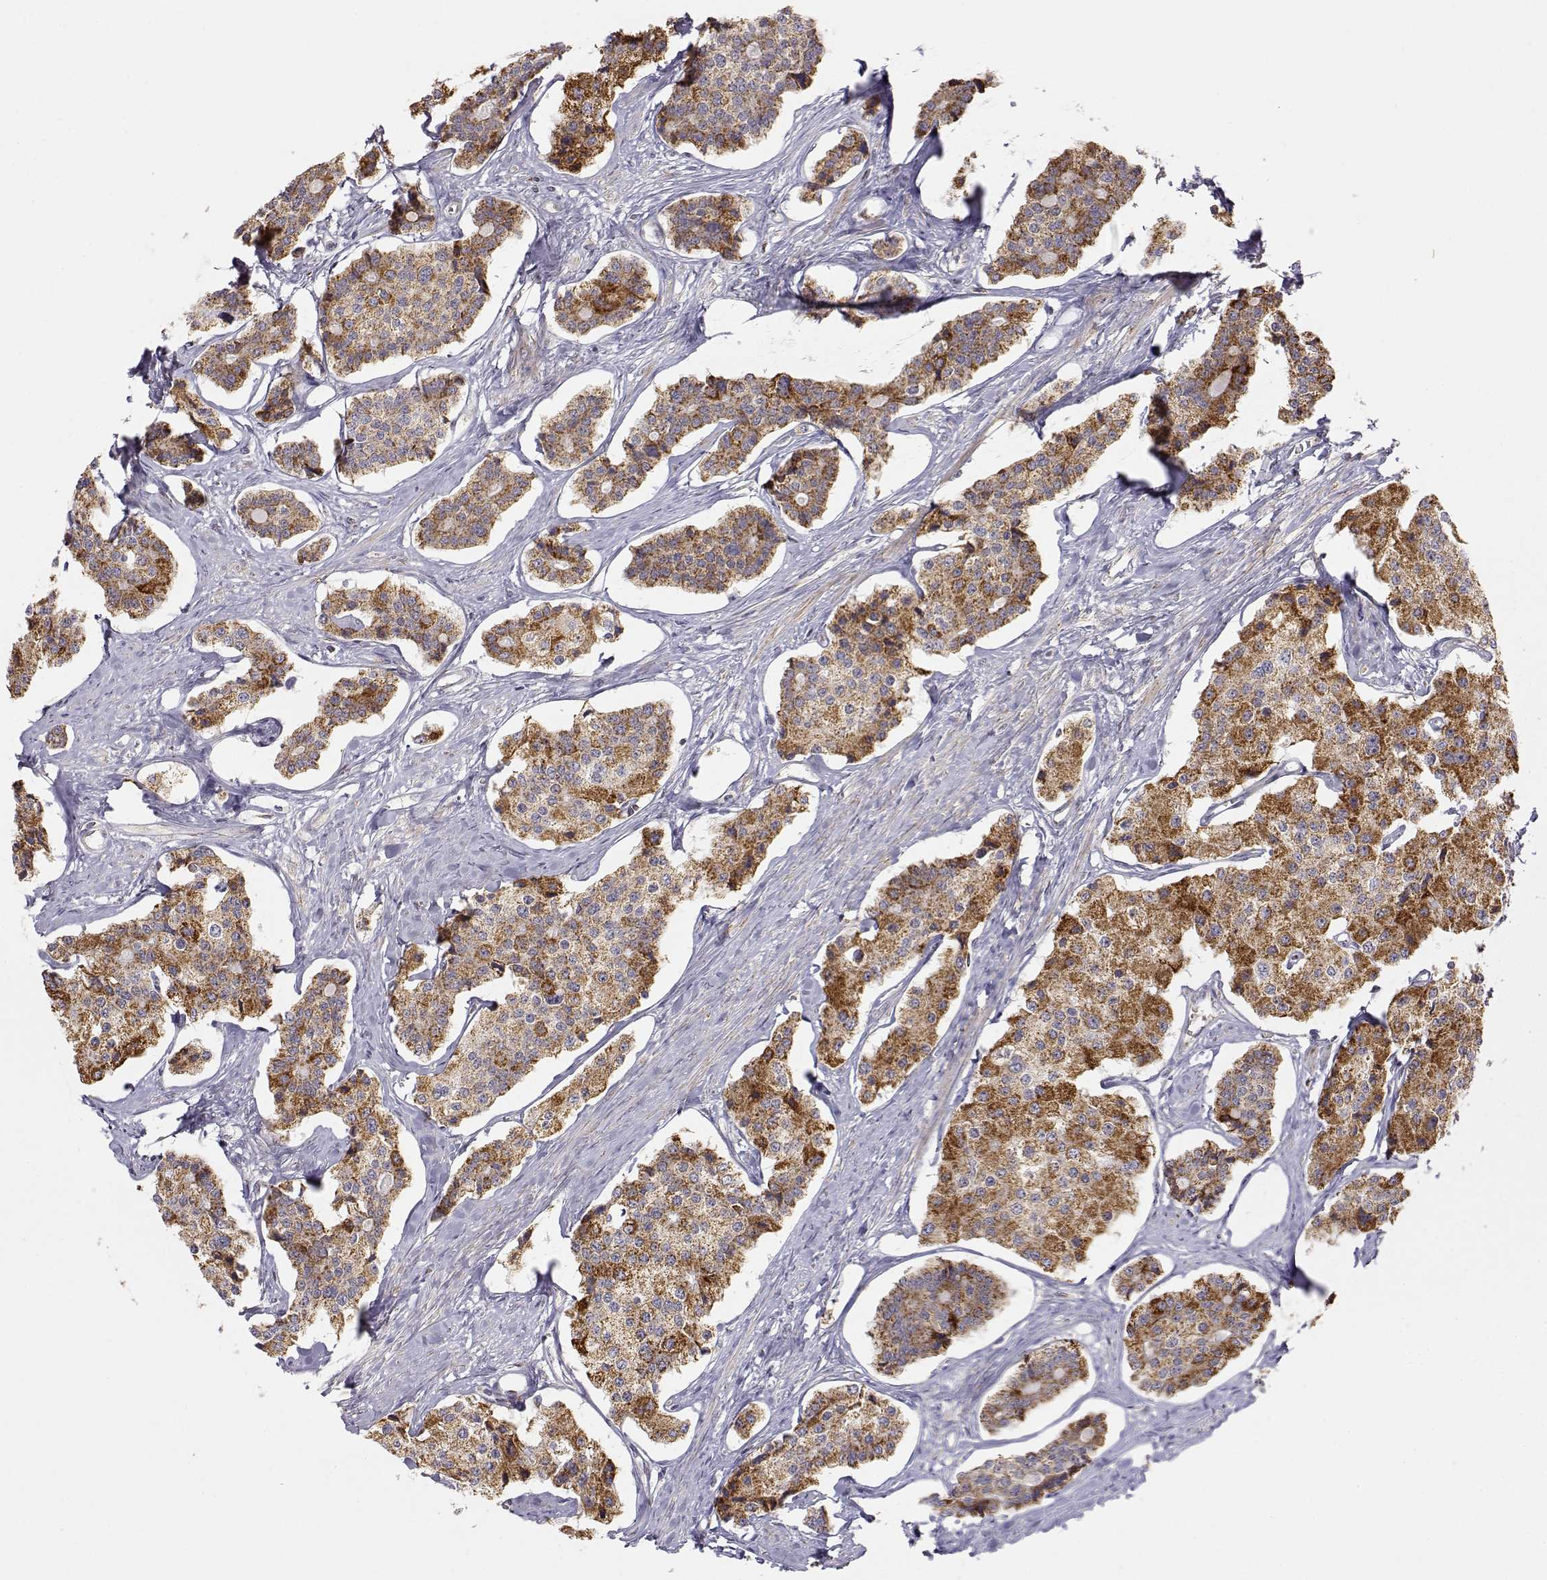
{"staining": {"intensity": "strong", "quantity": ">75%", "location": "cytoplasmic/membranous"}, "tissue": "carcinoid", "cell_type": "Tumor cells", "image_type": "cancer", "snomed": [{"axis": "morphology", "description": "Carcinoid, malignant, NOS"}, {"axis": "topography", "description": "Small intestine"}], "caption": "Malignant carcinoid stained with a protein marker demonstrates strong staining in tumor cells.", "gene": "EXOG", "patient": {"sex": "female", "age": 65}}